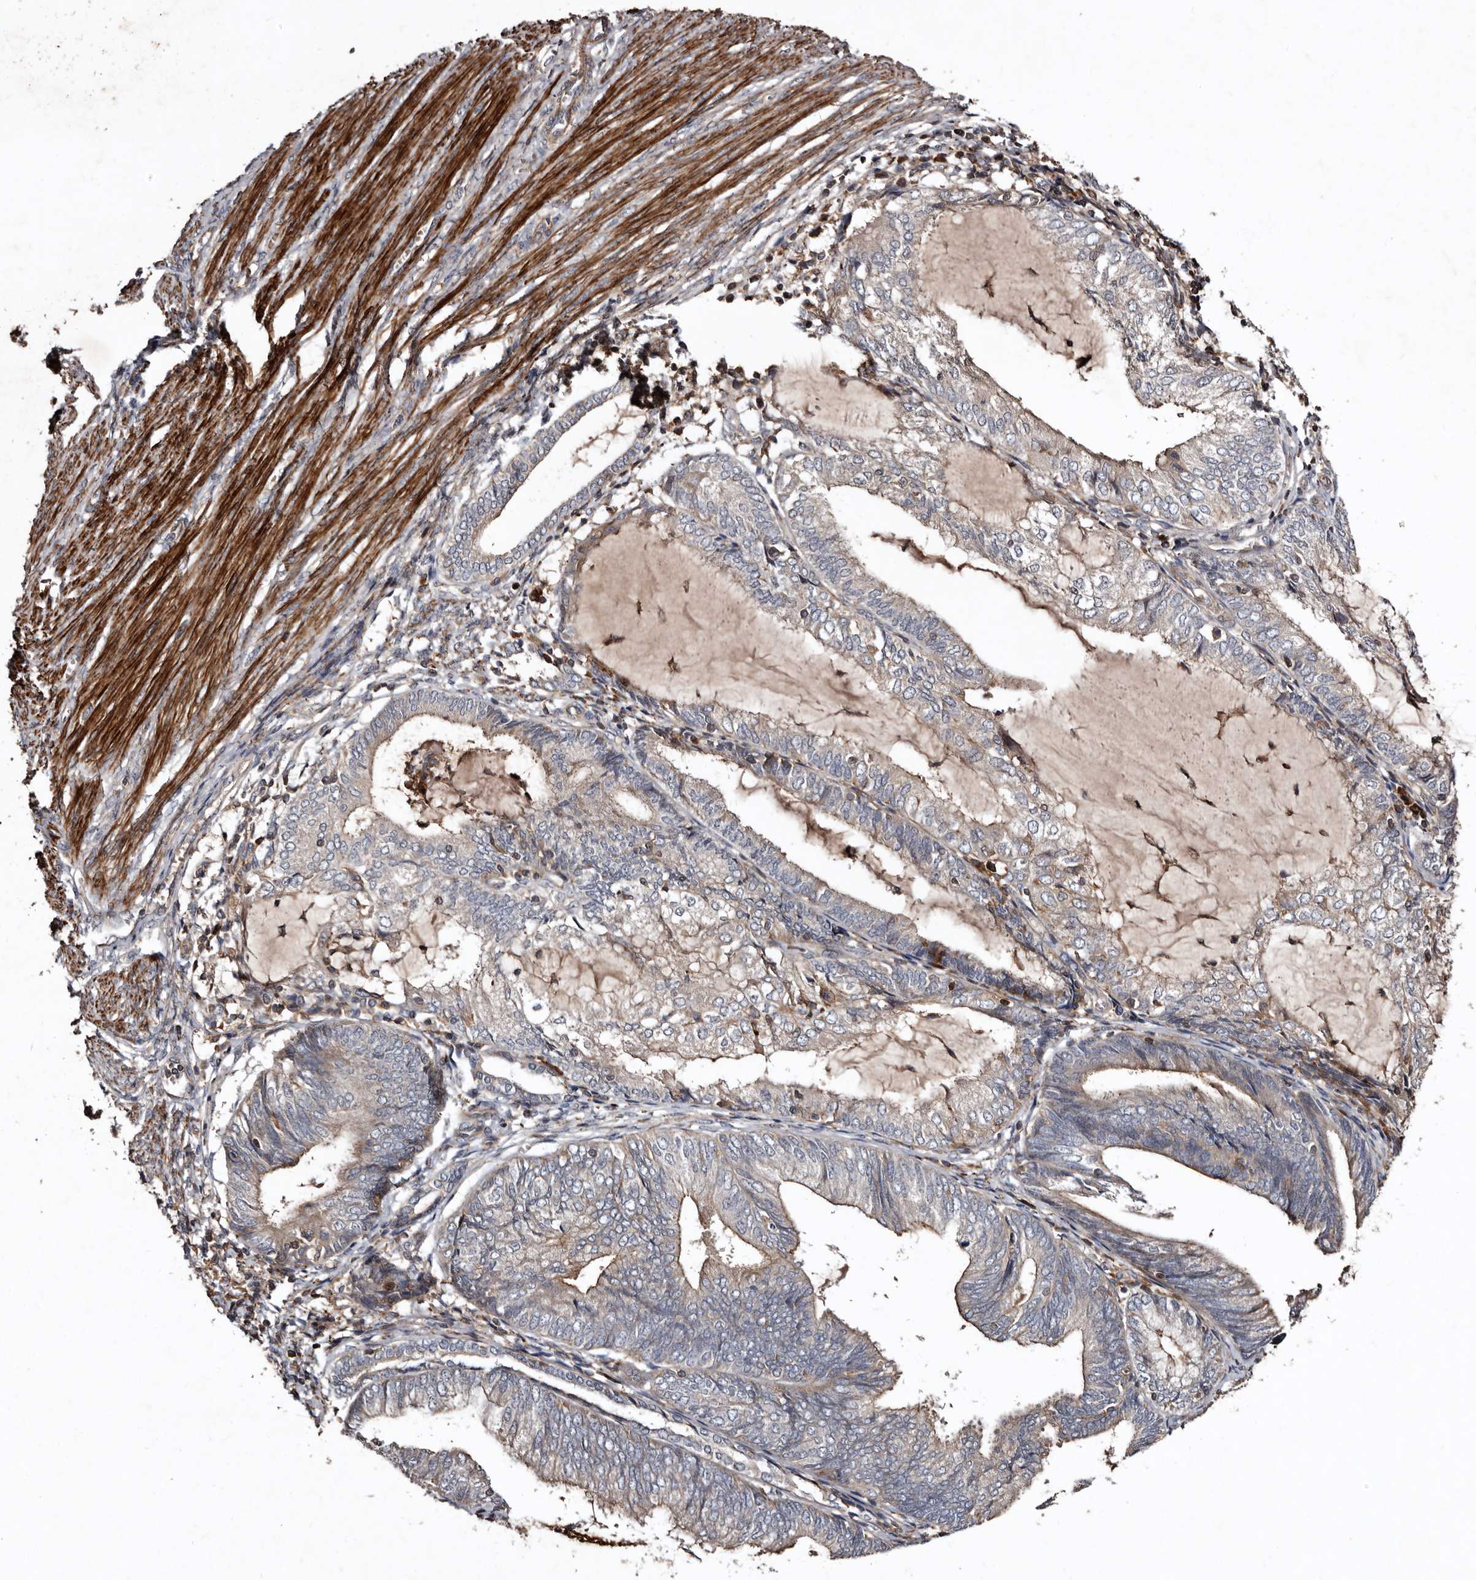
{"staining": {"intensity": "weak", "quantity": "<25%", "location": "cytoplasmic/membranous"}, "tissue": "endometrial cancer", "cell_type": "Tumor cells", "image_type": "cancer", "snomed": [{"axis": "morphology", "description": "Adenocarcinoma, NOS"}, {"axis": "topography", "description": "Endometrium"}], "caption": "Immunohistochemistry (IHC) micrograph of human endometrial adenocarcinoma stained for a protein (brown), which exhibits no expression in tumor cells.", "gene": "PRKD3", "patient": {"sex": "female", "age": 81}}